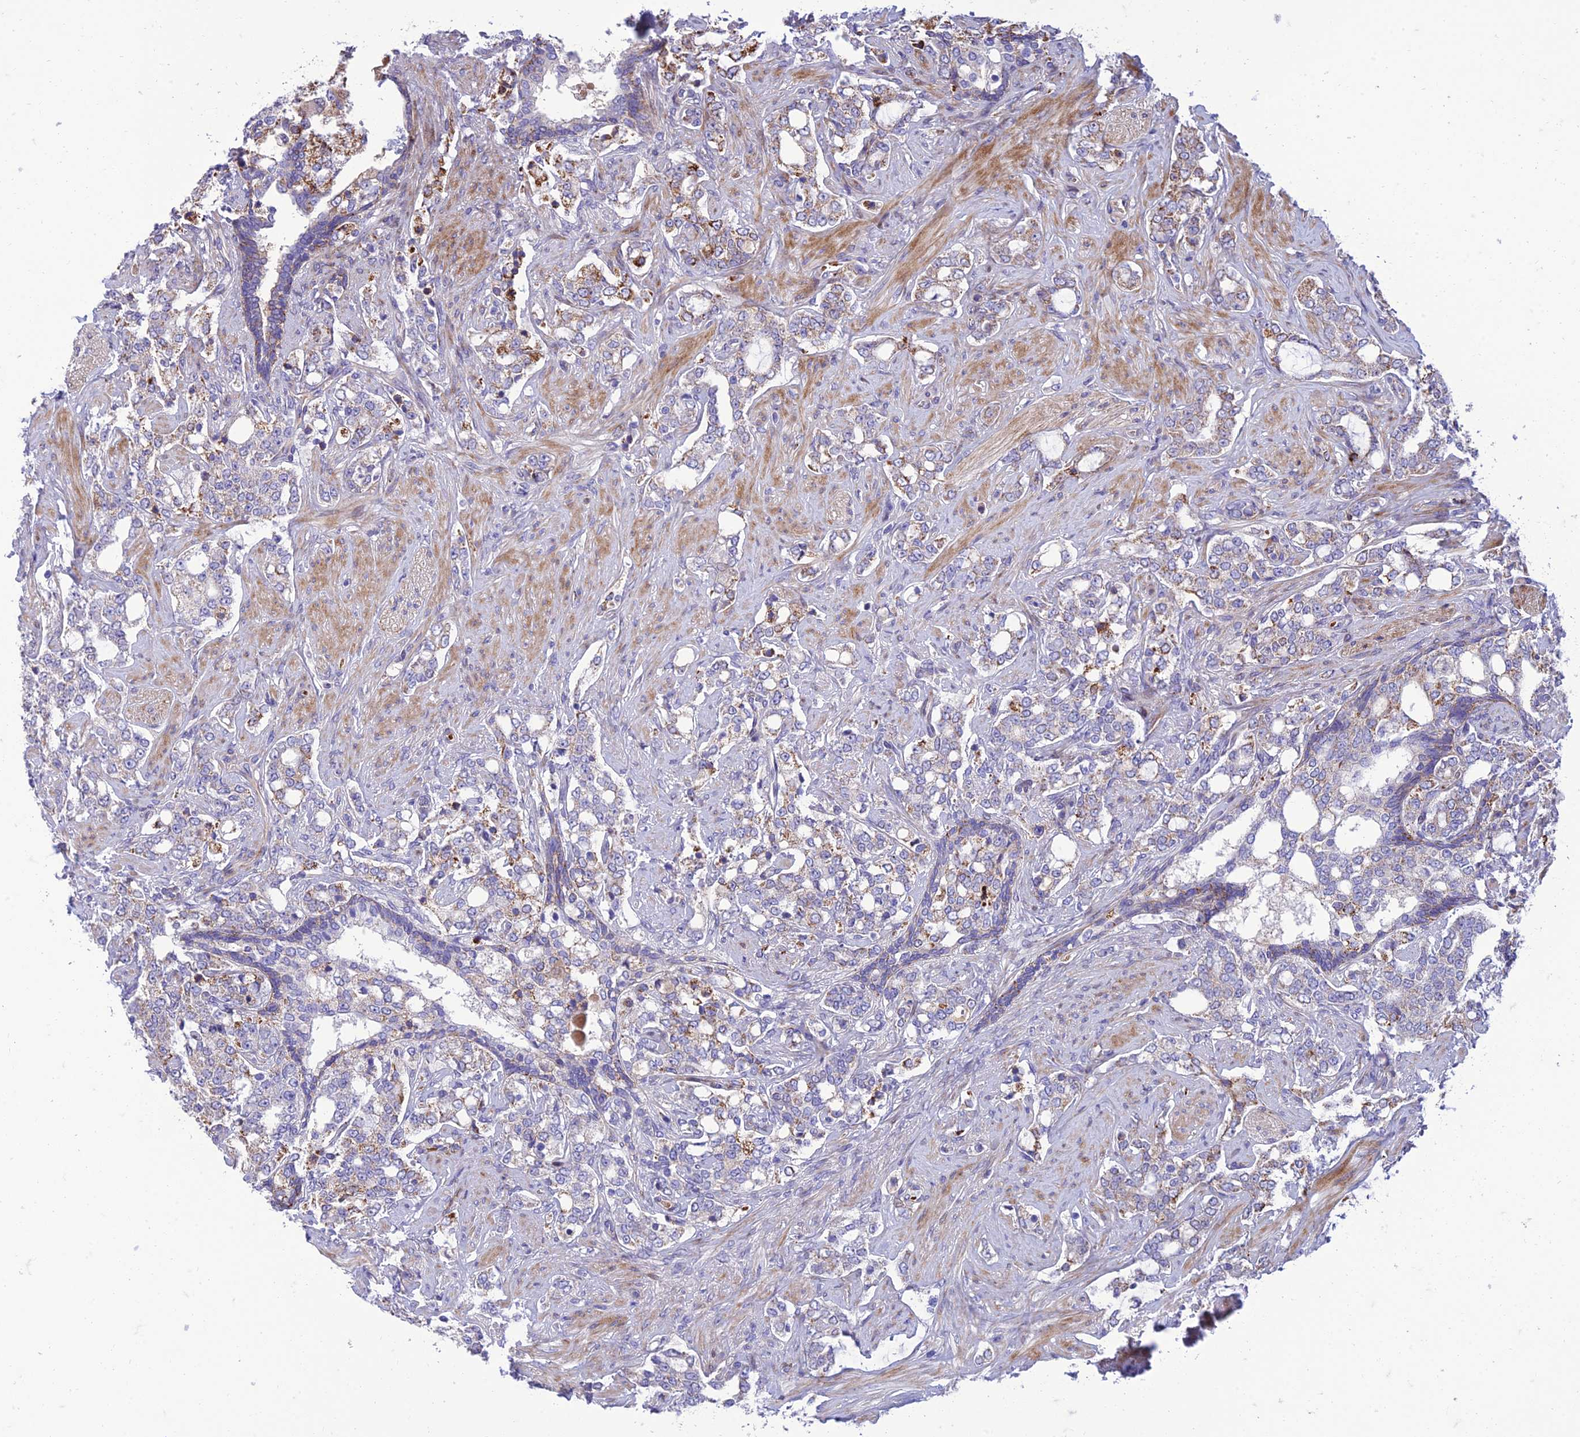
{"staining": {"intensity": "strong", "quantity": "<25%", "location": "cytoplasmic/membranous"}, "tissue": "prostate cancer", "cell_type": "Tumor cells", "image_type": "cancer", "snomed": [{"axis": "morphology", "description": "Adenocarcinoma, High grade"}, {"axis": "topography", "description": "Prostate"}], "caption": "Tumor cells demonstrate strong cytoplasmic/membranous expression in approximately <25% of cells in prostate cancer (adenocarcinoma (high-grade)).", "gene": "SEL1L3", "patient": {"sex": "male", "age": 64}}